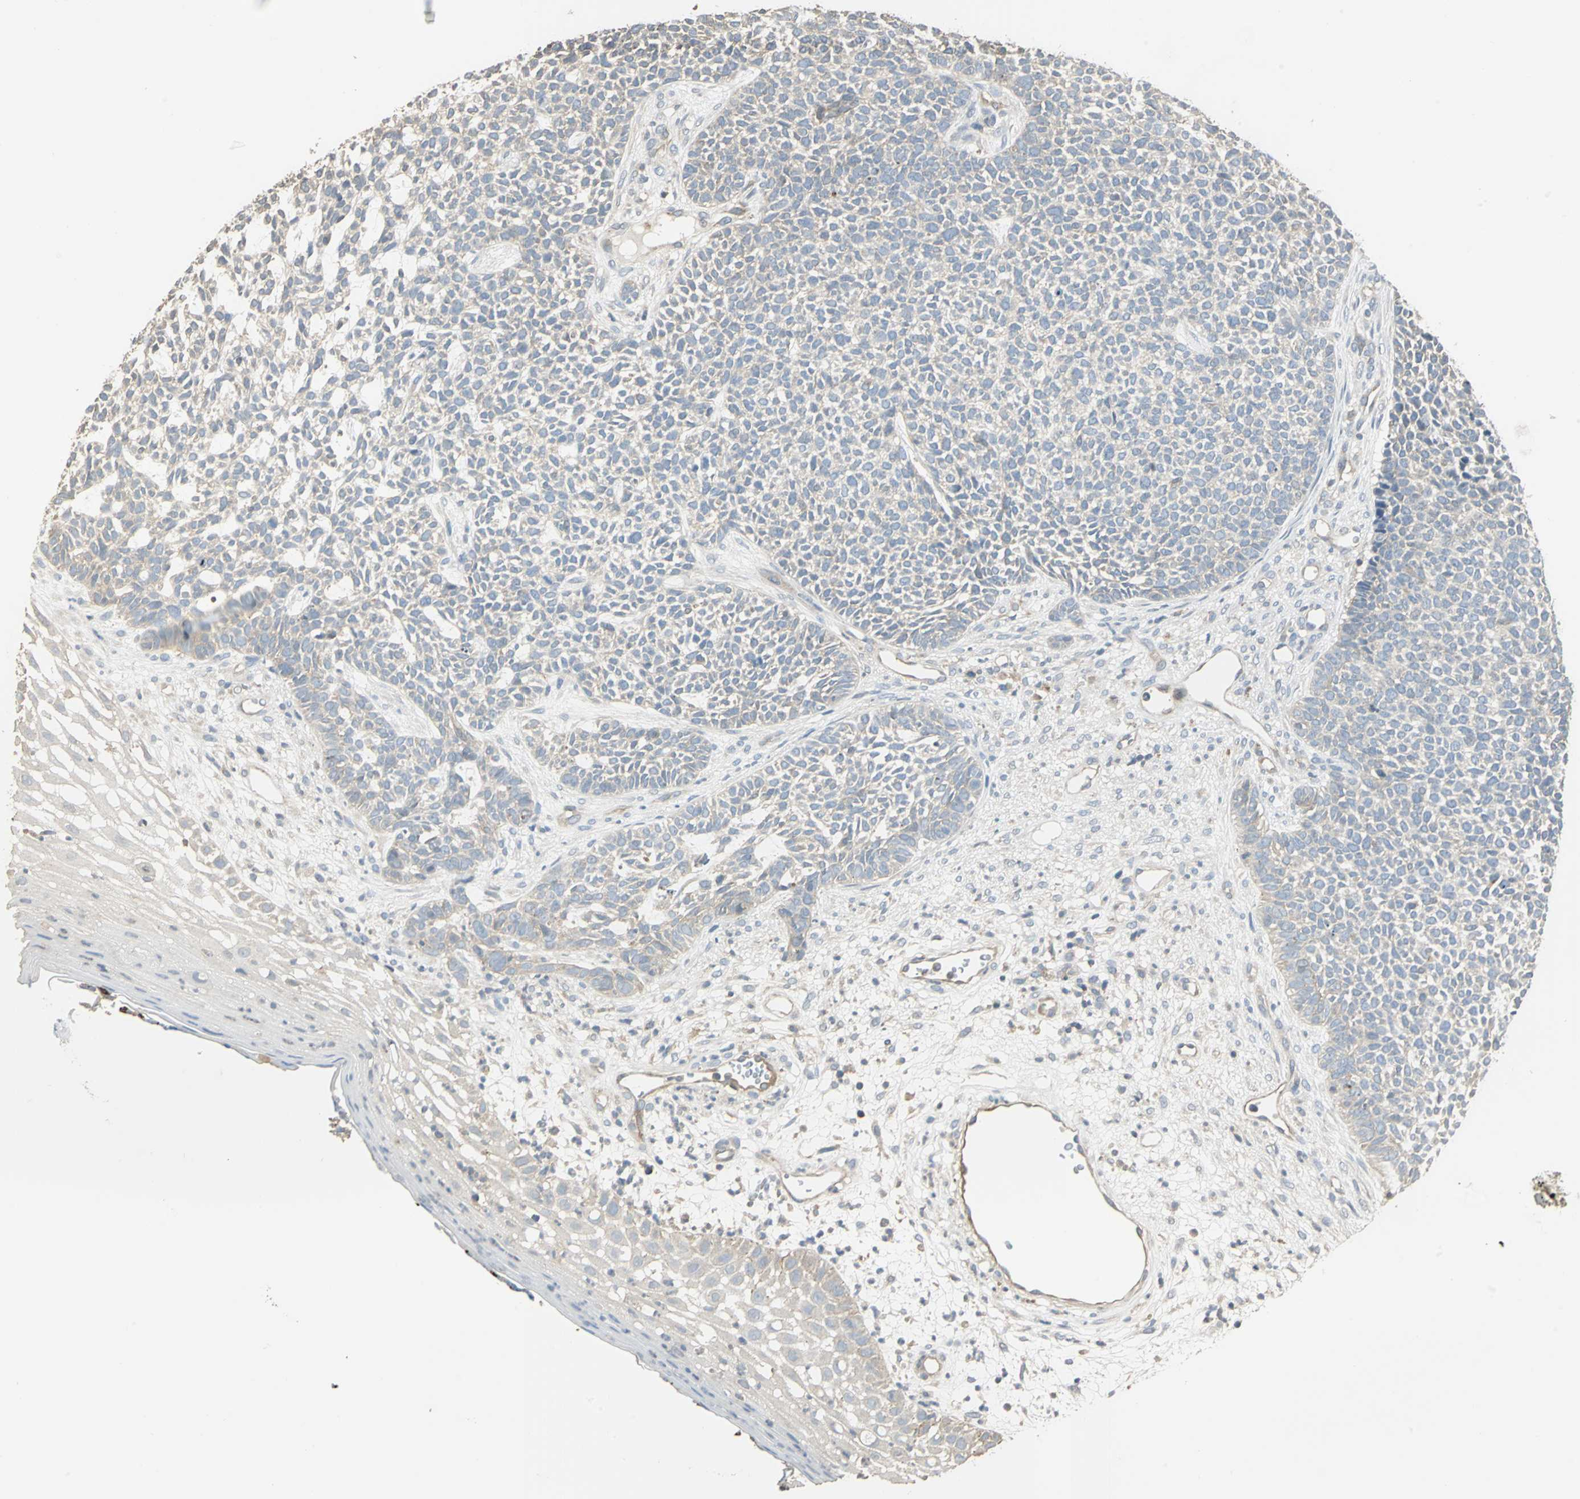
{"staining": {"intensity": "weak", "quantity": "<25%", "location": "cytoplasmic/membranous"}, "tissue": "skin cancer", "cell_type": "Tumor cells", "image_type": "cancer", "snomed": [{"axis": "morphology", "description": "Basal cell carcinoma"}, {"axis": "topography", "description": "Skin"}], "caption": "The photomicrograph displays no staining of tumor cells in basal cell carcinoma (skin). (DAB (3,3'-diaminobenzidine) immunohistochemistry (IHC), high magnification).", "gene": "RAPGEF1", "patient": {"sex": "female", "age": 84}}